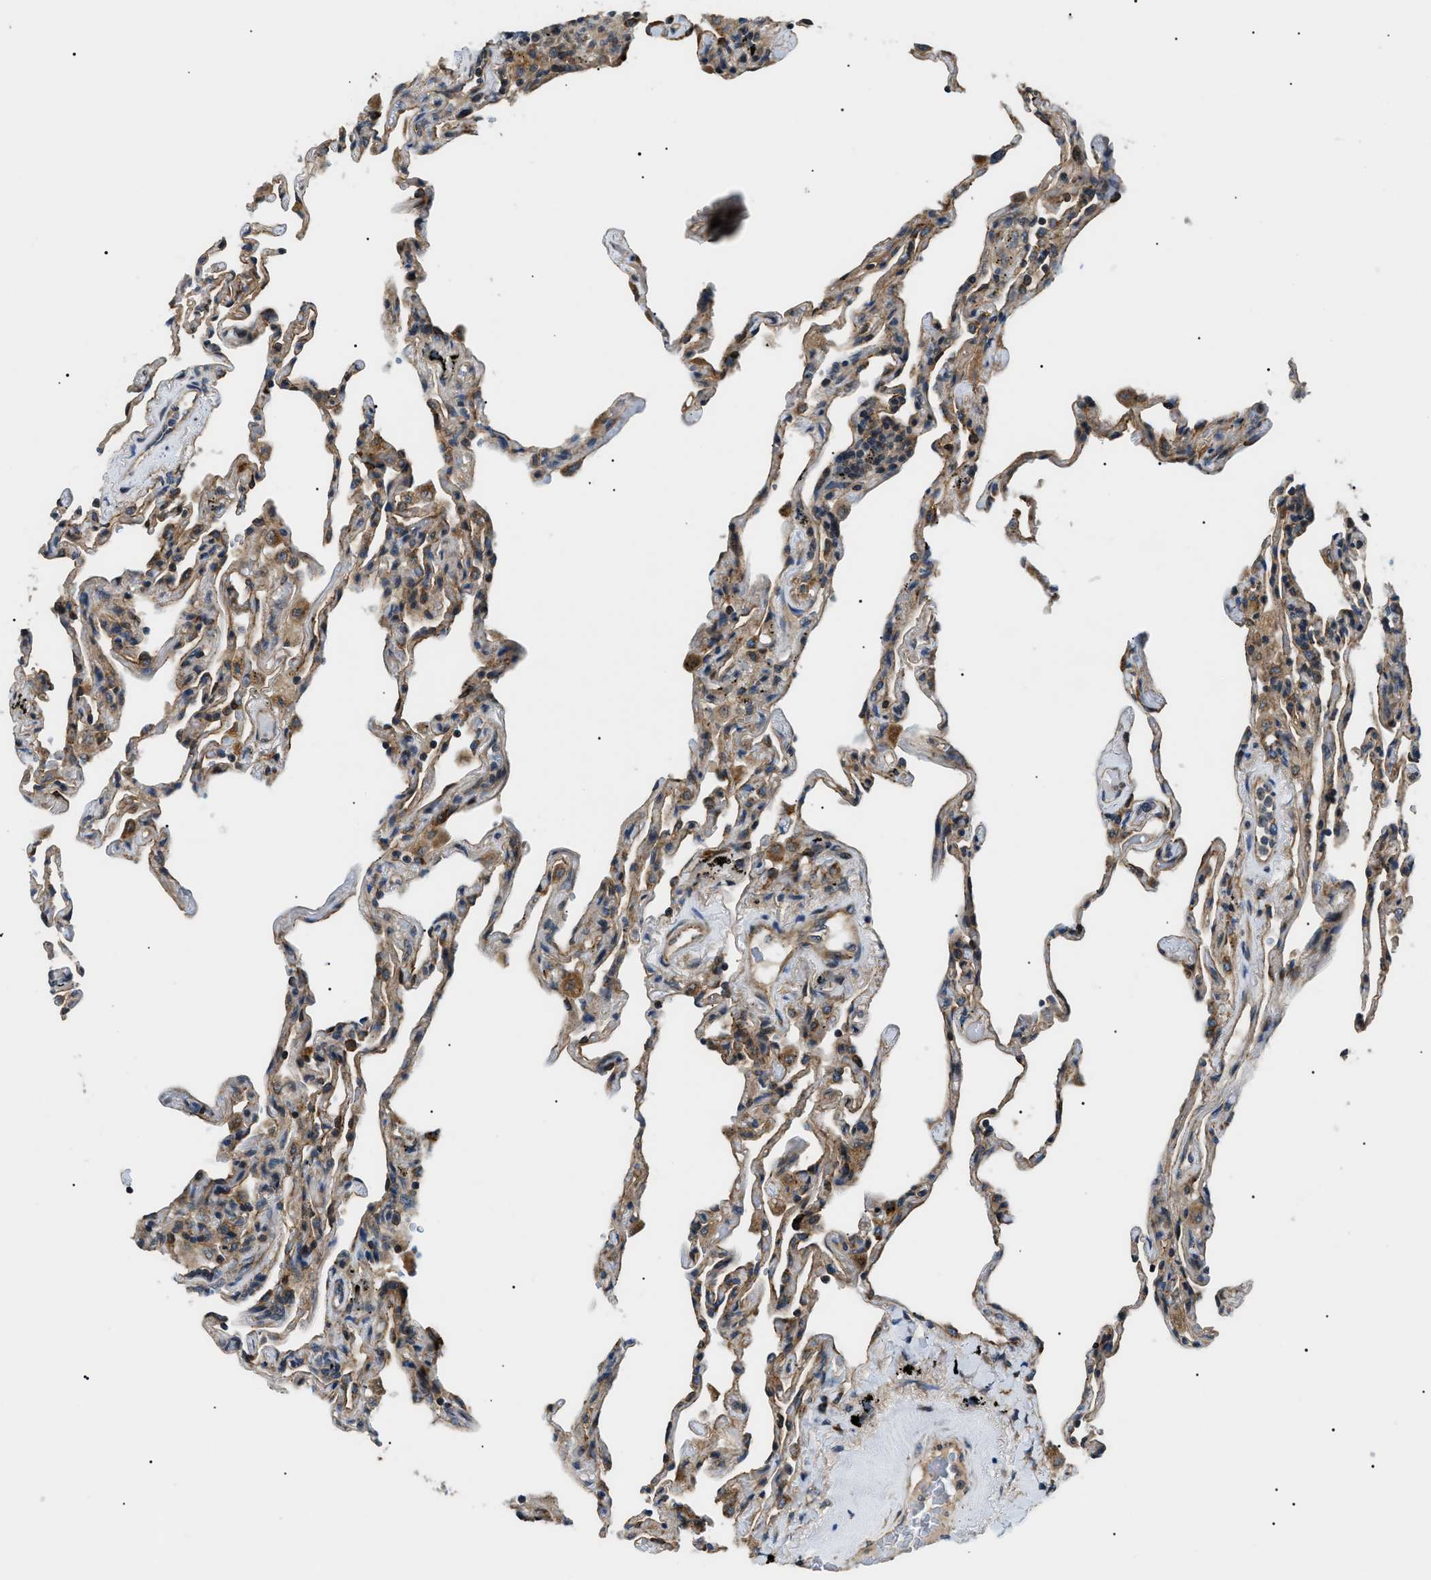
{"staining": {"intensity": "weak", "quantity": "25%-75%", "location": "cytoplasmic/membranous"}, "tissue": "lung", "cell_type": "Alveolar cells", "image_type": "normal", "snomed": [{"axis": "morphology", "description": "Normal tissue, NOS"}, {"axis": "topography", "description": "Lung"}], "caption": "Lung stained with DAB (3,3'-diaminobenzidine) immunohistochemistry shows low levels of weak cytoplasmic/membranous staining in approximately 25%-75% of alveolar cells. The staining is performed using DAB (3,3'-diaminobenzidine) brown chromogen to label protein expression. The nuclei are counter-stained blue using hematoxylin.", "gene": "SRPK1", "patient": {"sex": "male", "age": 59}}